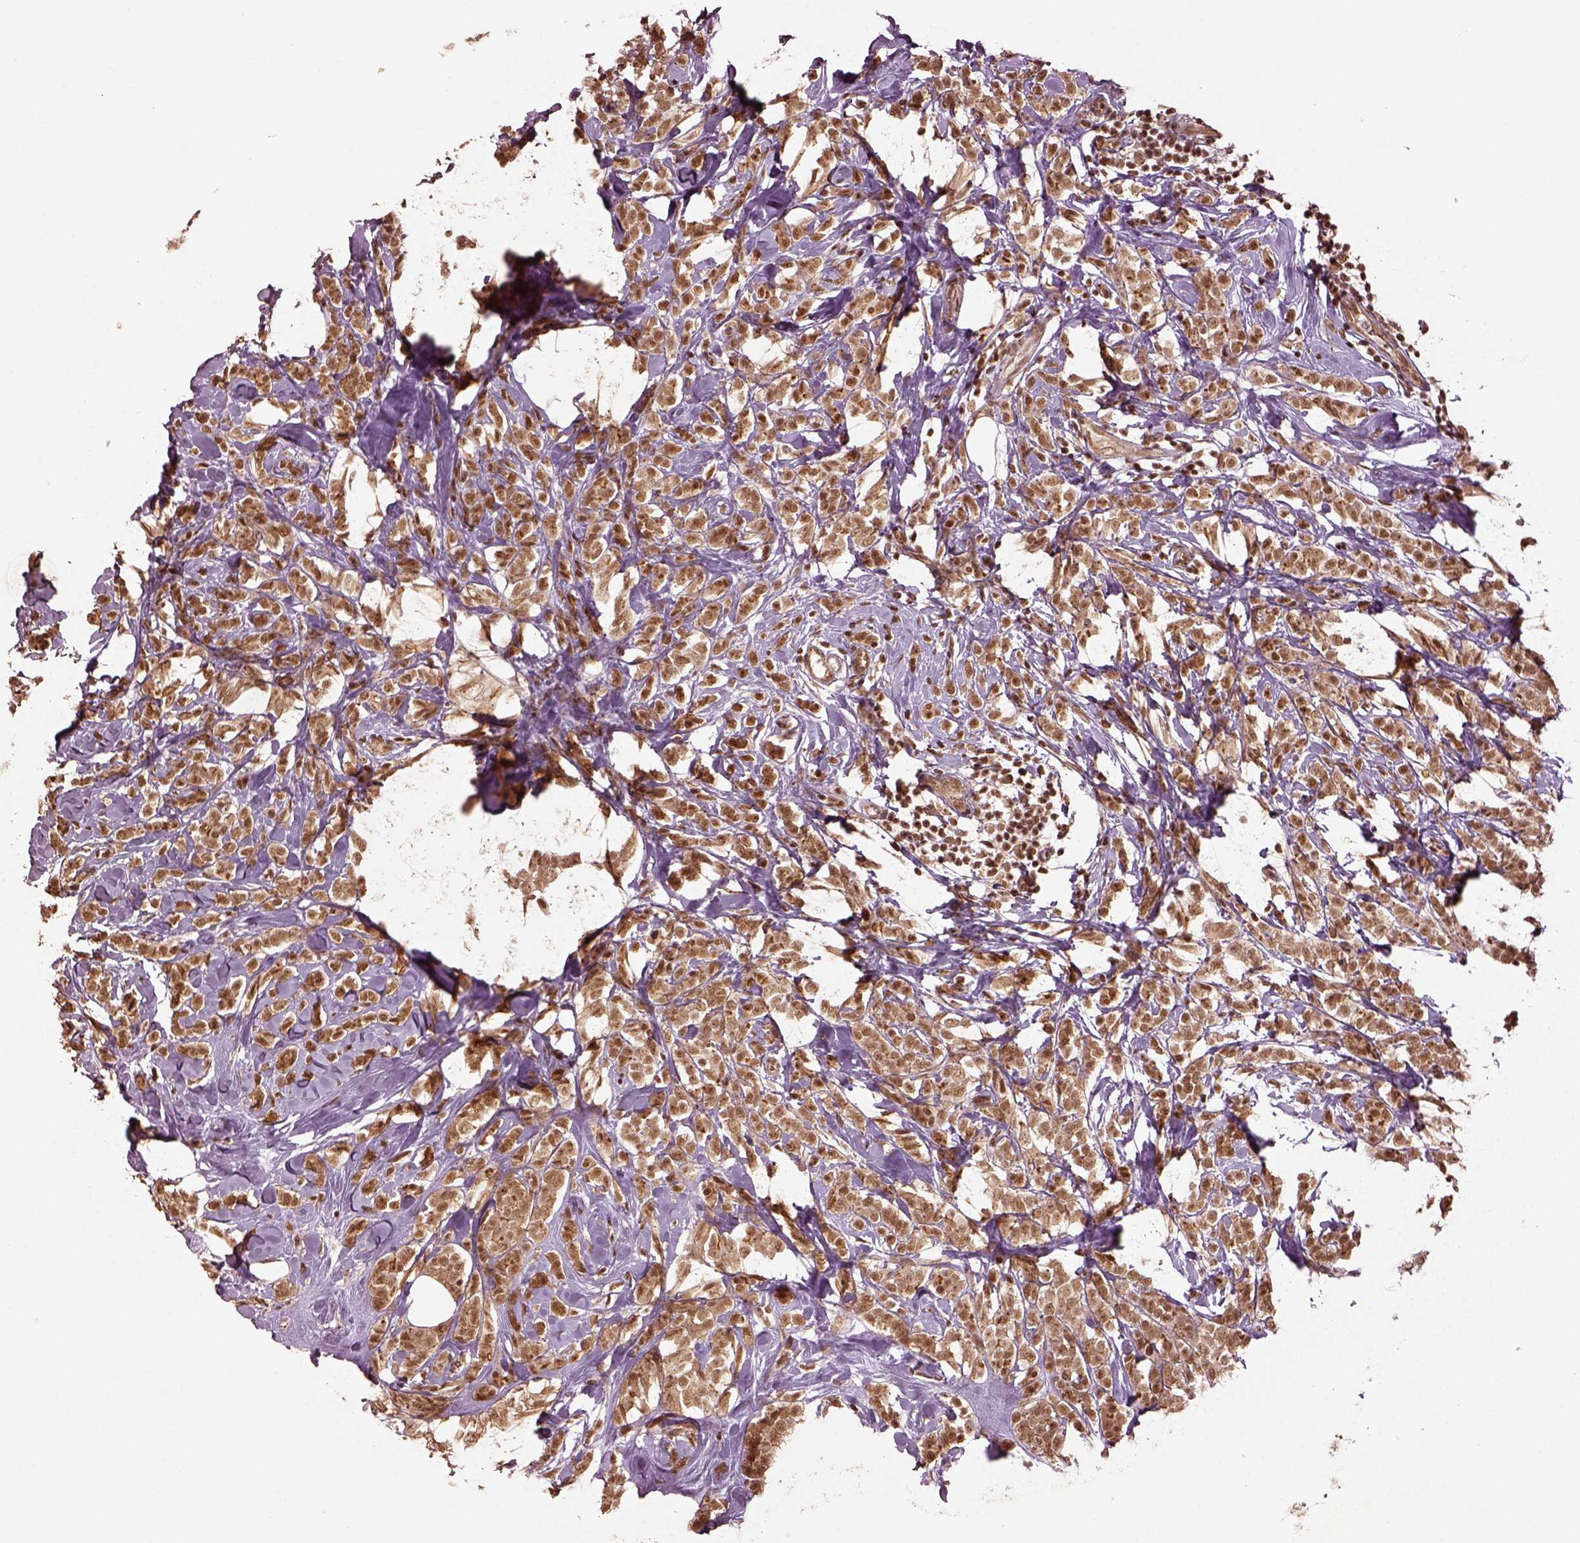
{"staining": {"intensity": "moderate", "quantity": ">75%", "location": "nuclear"}, "tissue": "breast cancer", "cell_type": "Tumor cells", "image_type": "cancer", "snomed": [{"axis": "morphology", "description": "Lobular carcinoma"}, {"axis": "topography", "description": "Breast"}], "caption": "Brown immunohistochemical staining in human lobular carcinoma (breast) exhibits moderate nuclear expression in about >75% of tumor cells.", "gene": "BRD9", "patient": {"sex": "female", "age": 49}}